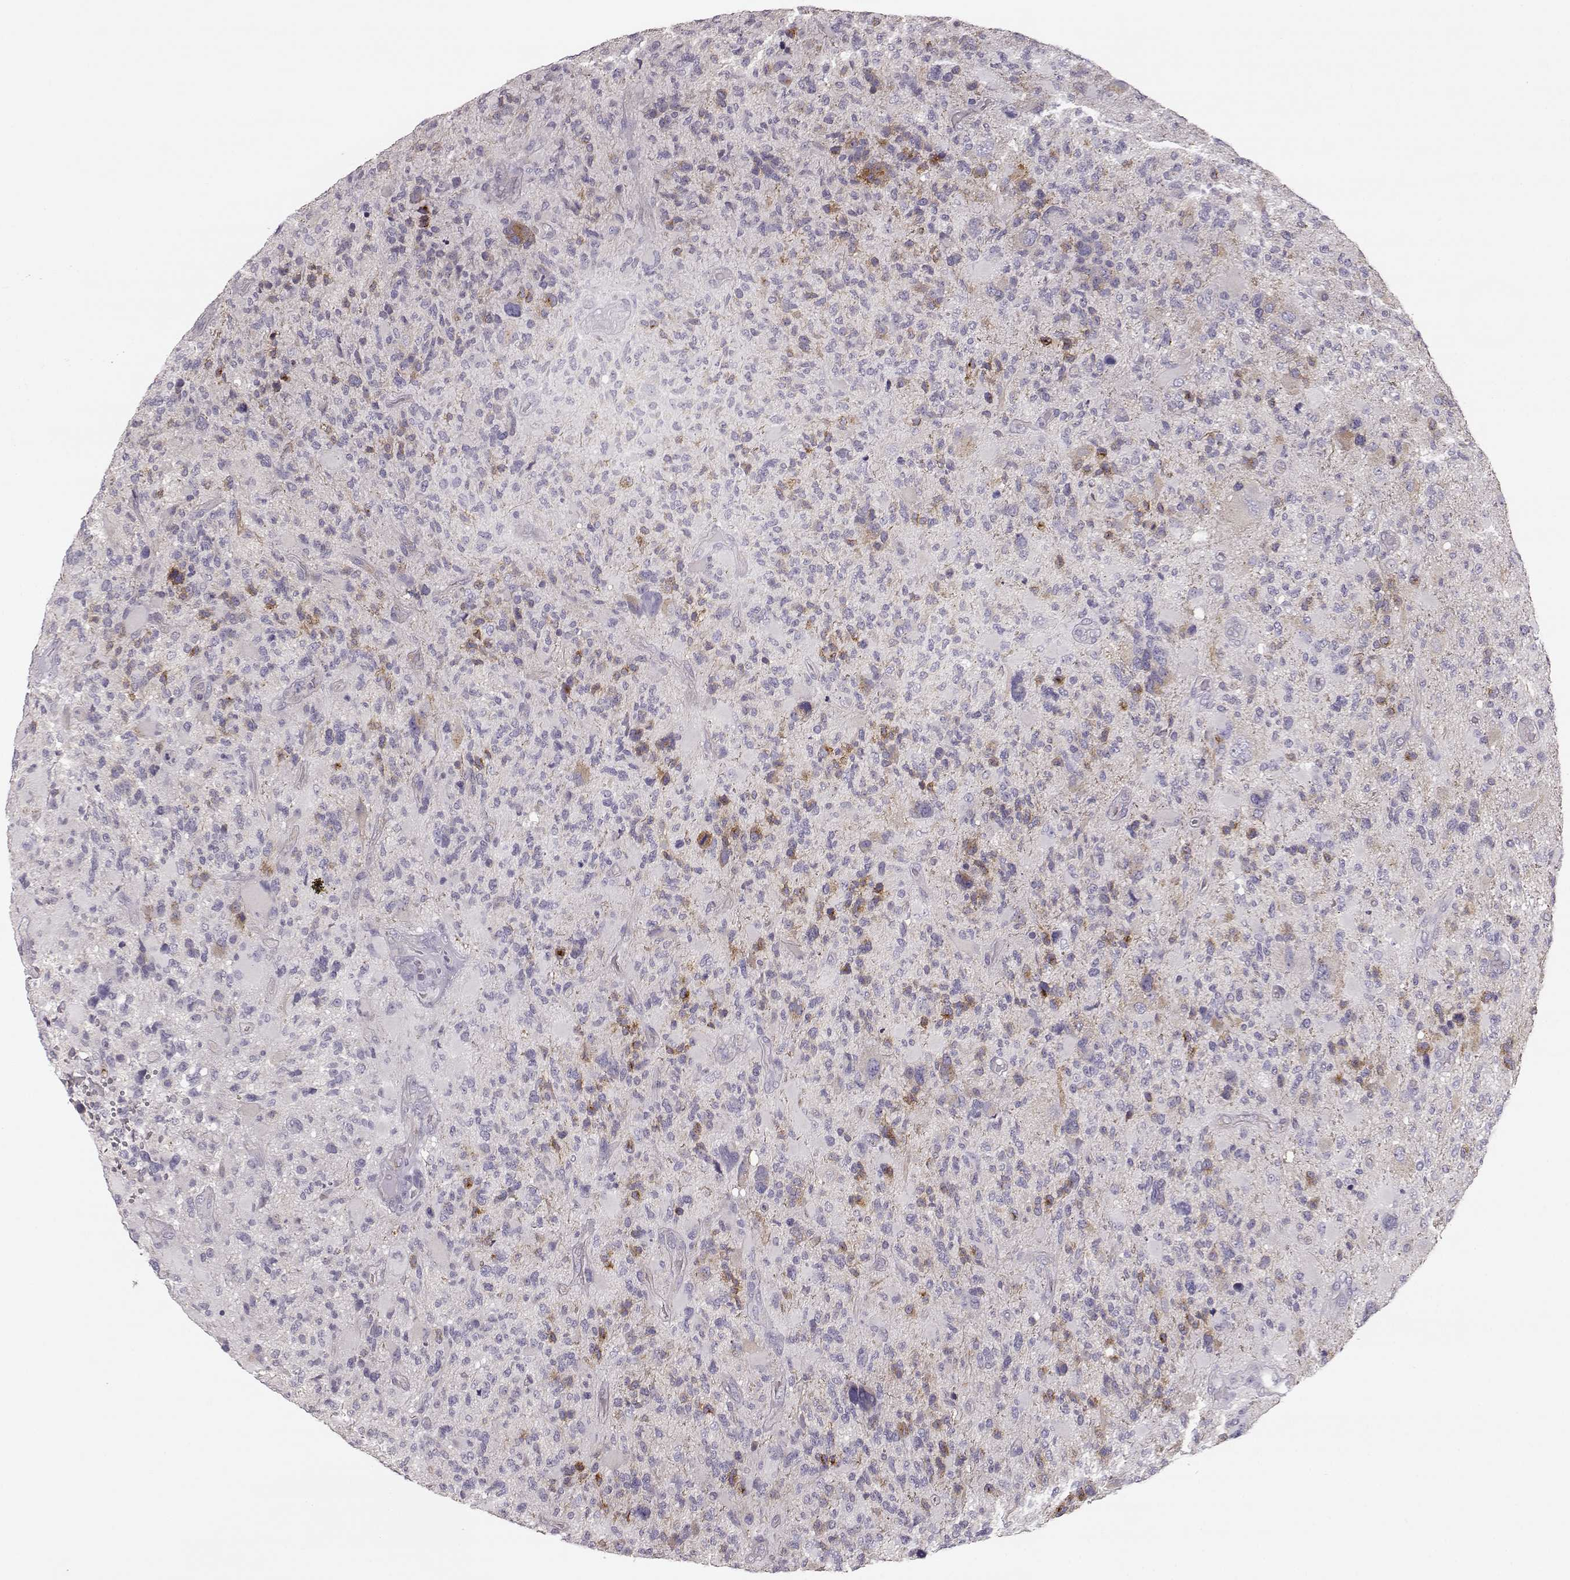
{"staining": {"intensity": "negative", "quantity": "none", "location": "none"}, "tissue": "glioma", "cell_type": "Tumor cells", "image_type": "cancer", "snomed": [{"axis": "morphology", "description": "Glioma, malignant, High grade"}, {"axis": "topography", "description": "Brain"}], "caption": "Tumor cells are negative for protein expression in human malignant glioma (high-grade).", "gene": "GHR", "patient": {"sex": "female", "age": 71}}